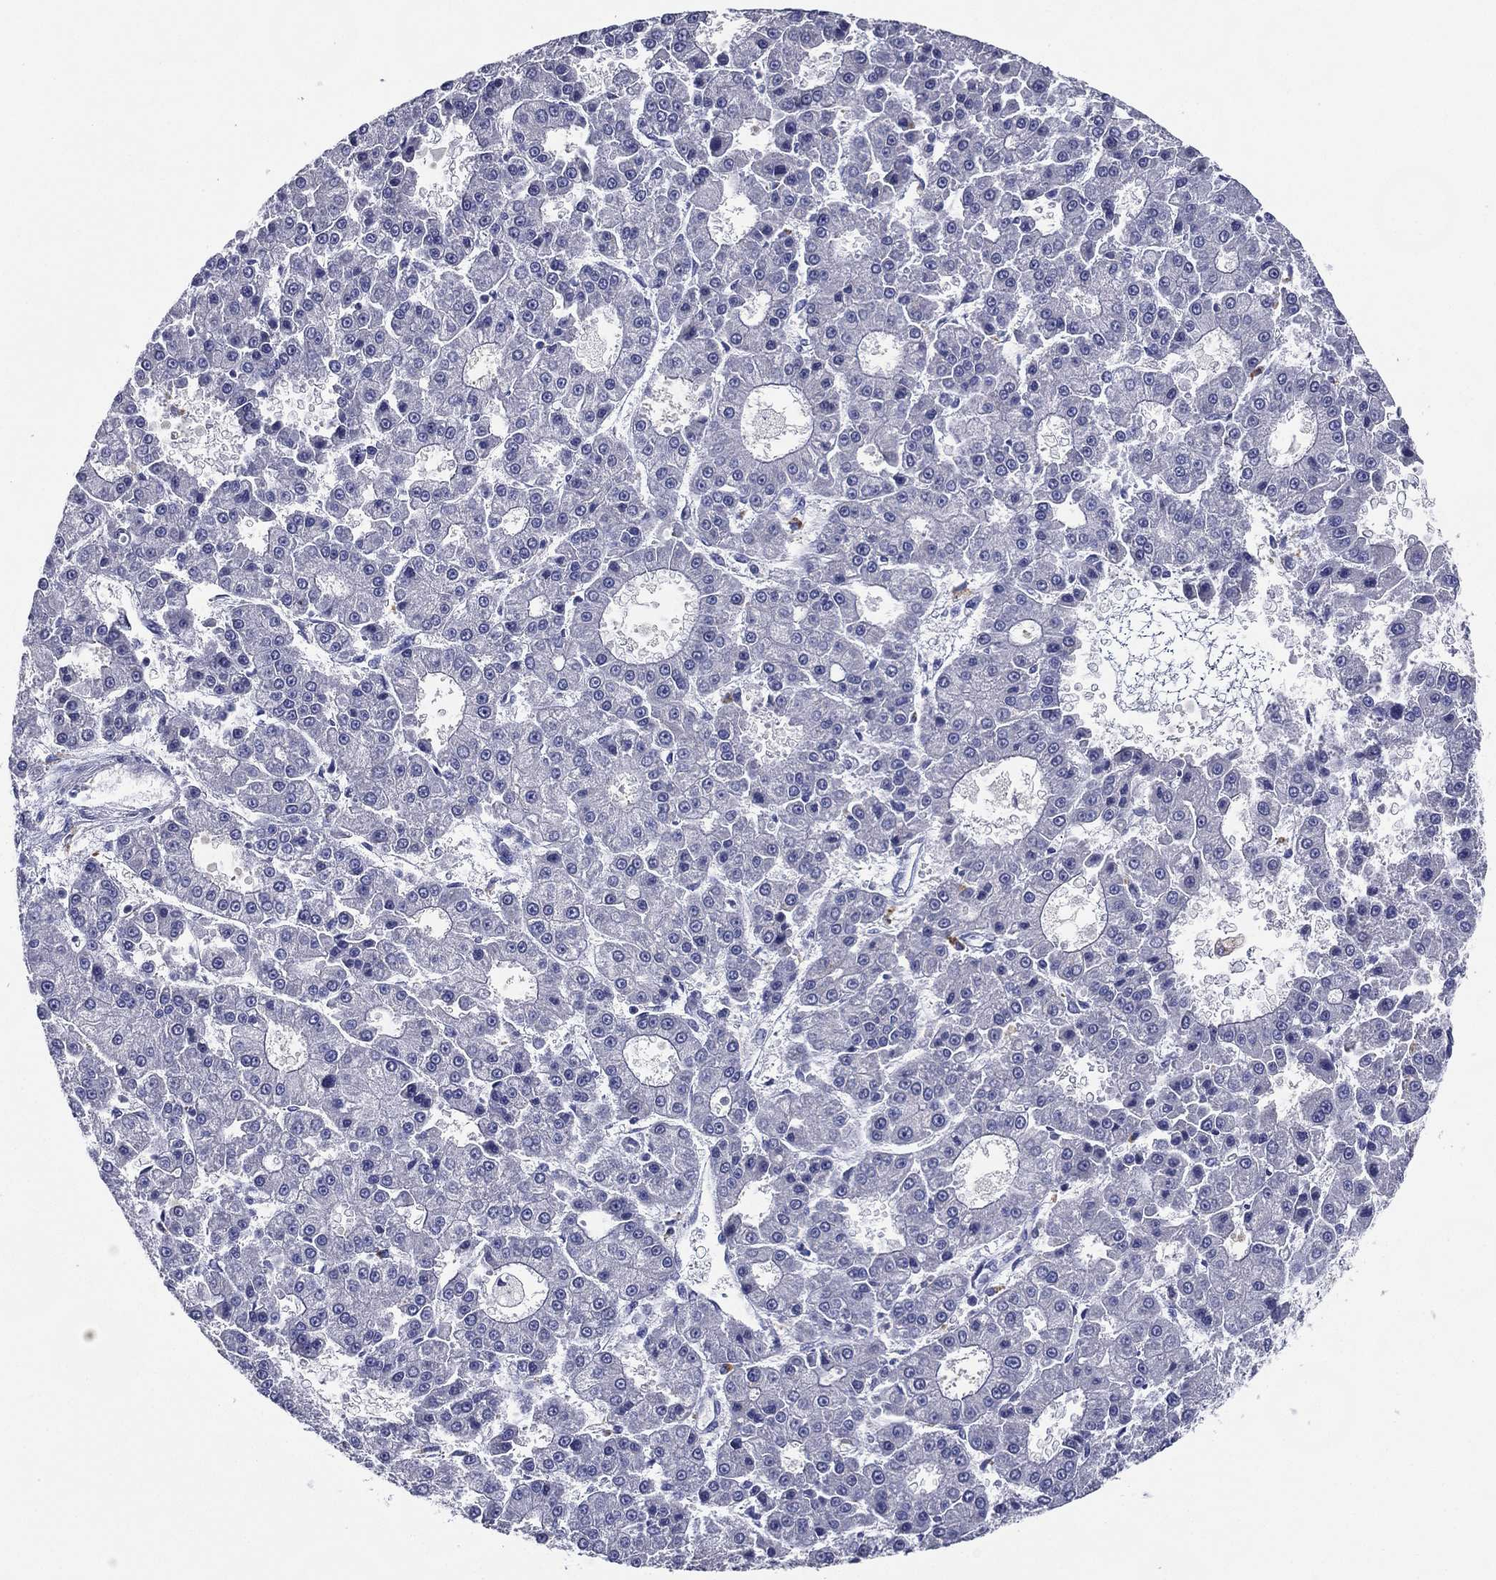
{"staining": {"intensity": "negative", "quantity": "none", "location": "none"}, "tissue": "liver cancer", "cell_type": "Tumor cells", "image_type": "cancer", "snomed": [{"axis": "morphology", "description": "Carcinoma, Hepatocellular, NOS"}, {"axis": "topography", "description": "Liver"}], "caption": "Immunohistochemical staining of hepatocellular carcinoma (liver) exhibits no significant expression in tumor cells.", "gene": "TFAP2A", "patient": {"sex": "male", "age": 70}}